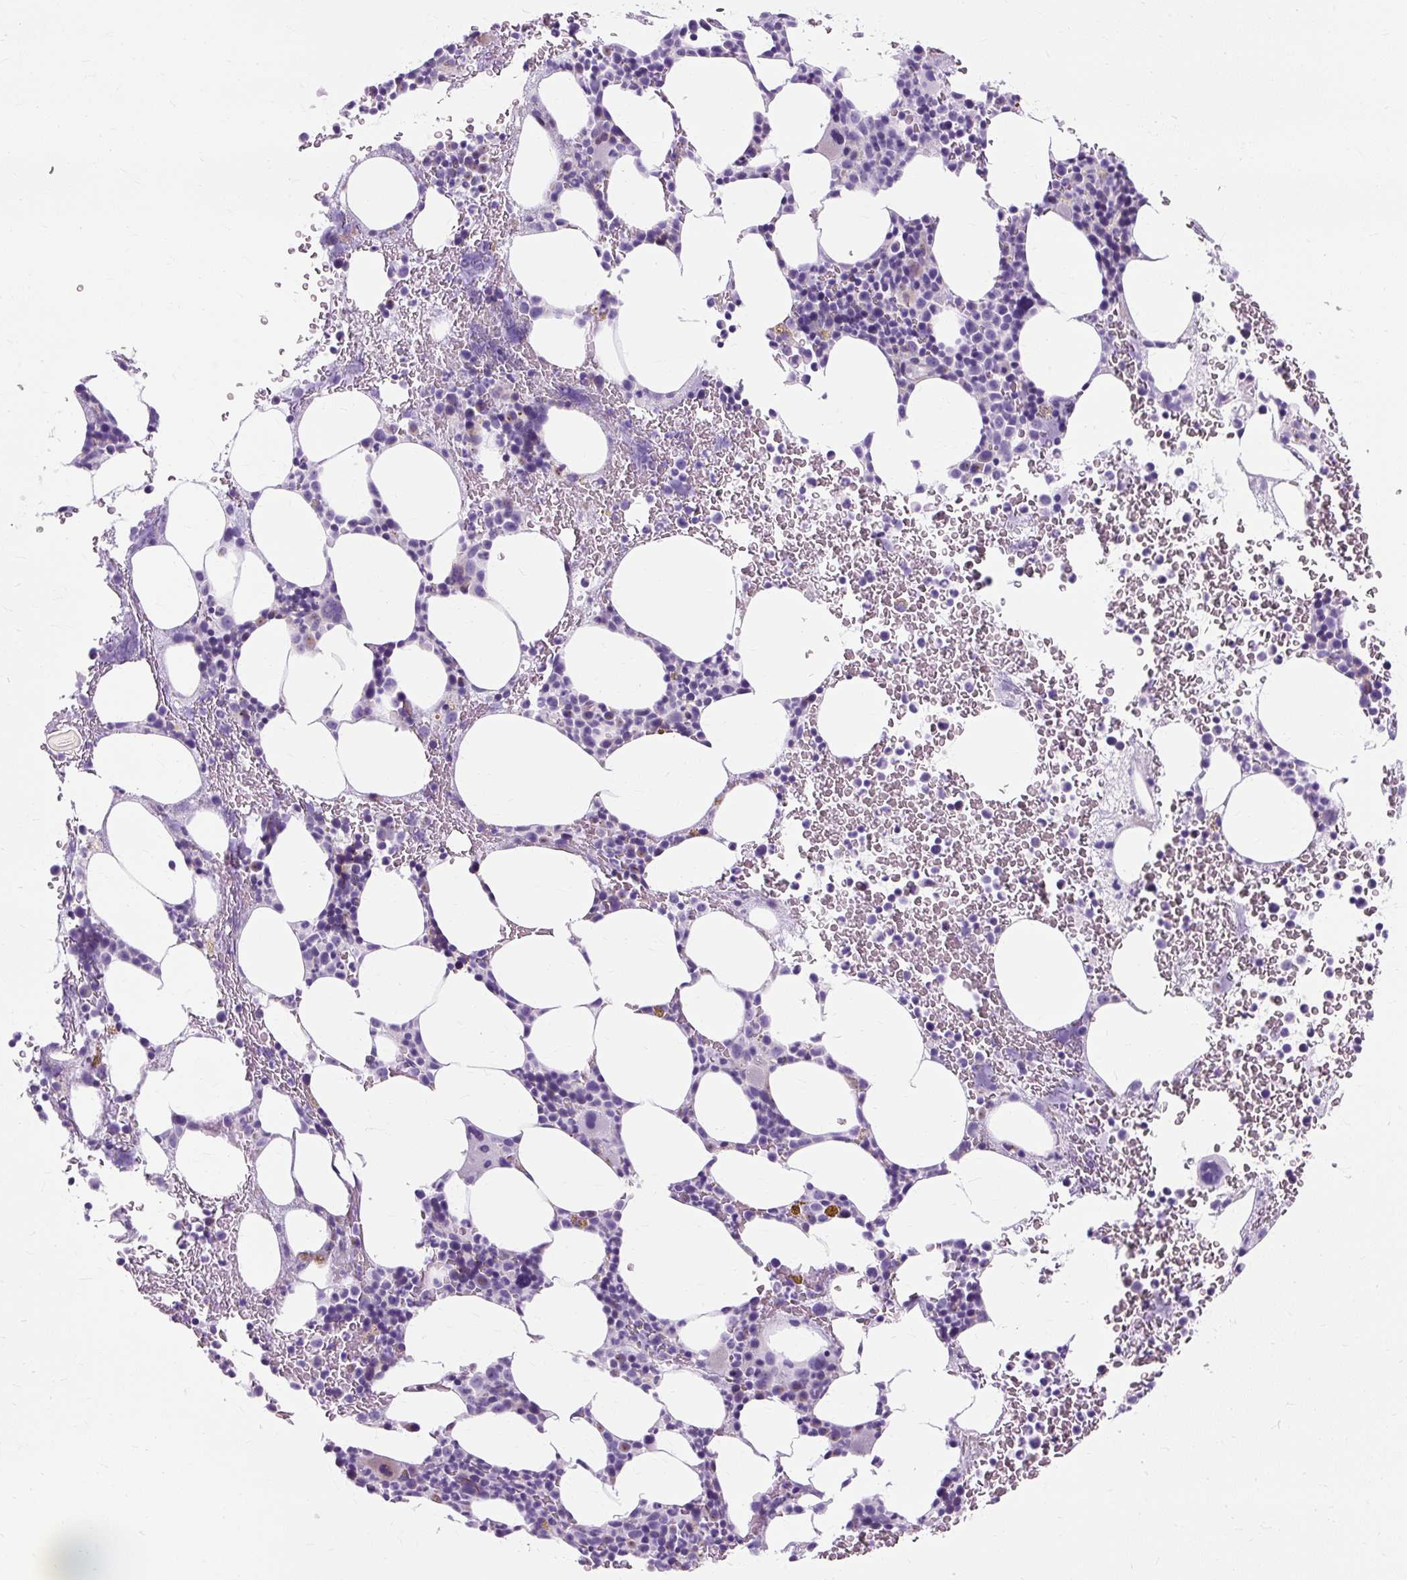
{"staining": {"intensity": "negative", "quantity": "none", "location": "none"}, "tissue": "bone marrow", "cell_type": "Hematopoietic cells", "image_type": "normal", "snomed": [{"axis": "morphology", "description": "Normal tissue, NOS"}, {"axis": "topography", "description": "Bone marrow"}], "caption": "Photomicrograph shows no significant protein positivity in hematopoietic cells of unremarkable bone marrow. (Brightfield microscopy of DAB (3,3'-diaminobenzidine) immunohistochemistry at high magnification).", "gene": "TMEM89", "patient": {"sex": "male", "age": 62}}